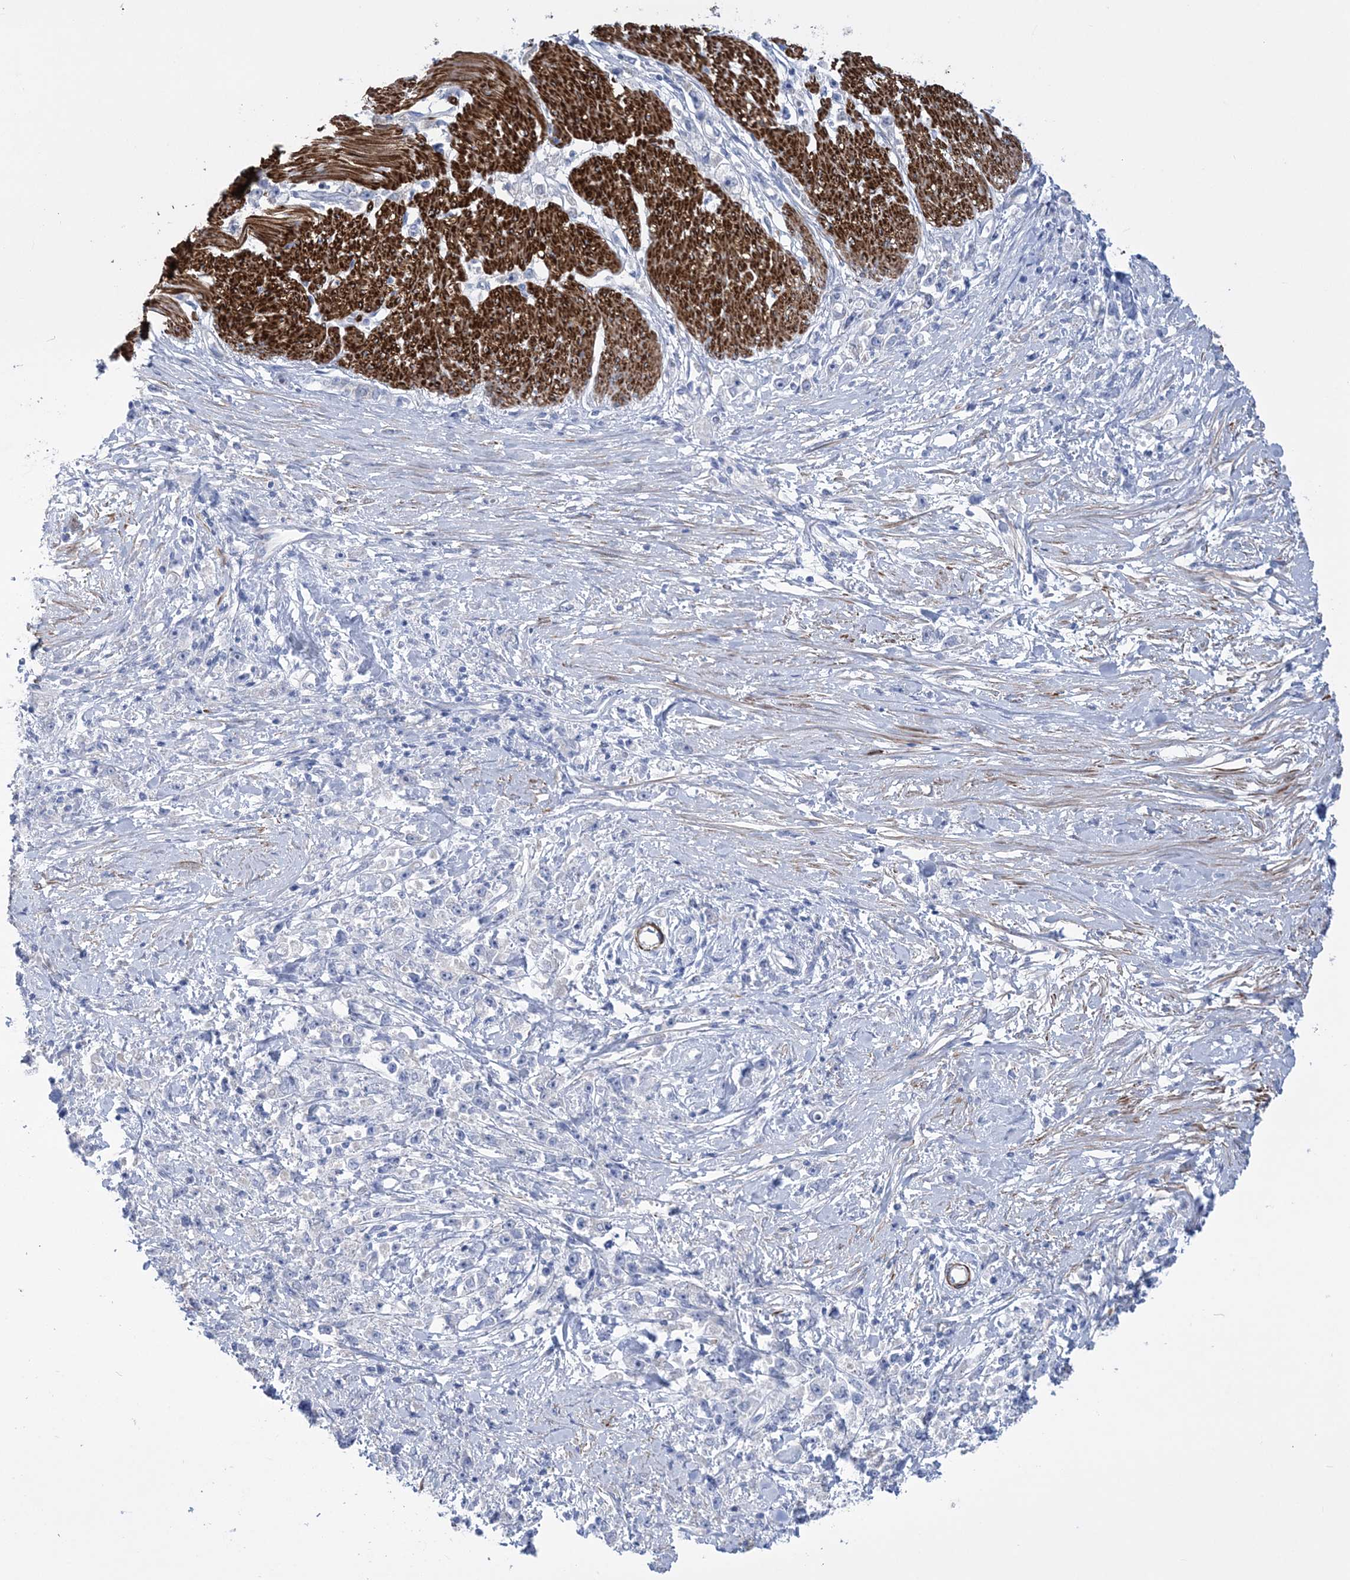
{"staining": {"intensity": "negative", "quantity": "none", "location": "none"}, "tissue": "stomach cancer", "cell_type": "Tumor cells", "image_type": "cancer", "snomed": [{"axis": "morphology", "description": "Adenocarcinoma, NOS"}, {"axis": "topography", "description": "Stomach"}], "caption": "Tumor cells show no significant protein positivity in stomach cancer. Brightfield microscopy of immunohistochemistry (IHC) stained with DAB (3,3'-diaminobenzidine) (brown) and hematoxylin (blue), captured at high magnification.", "gene": "WDR74", "patient": {"sex": "female", "age": 59}}